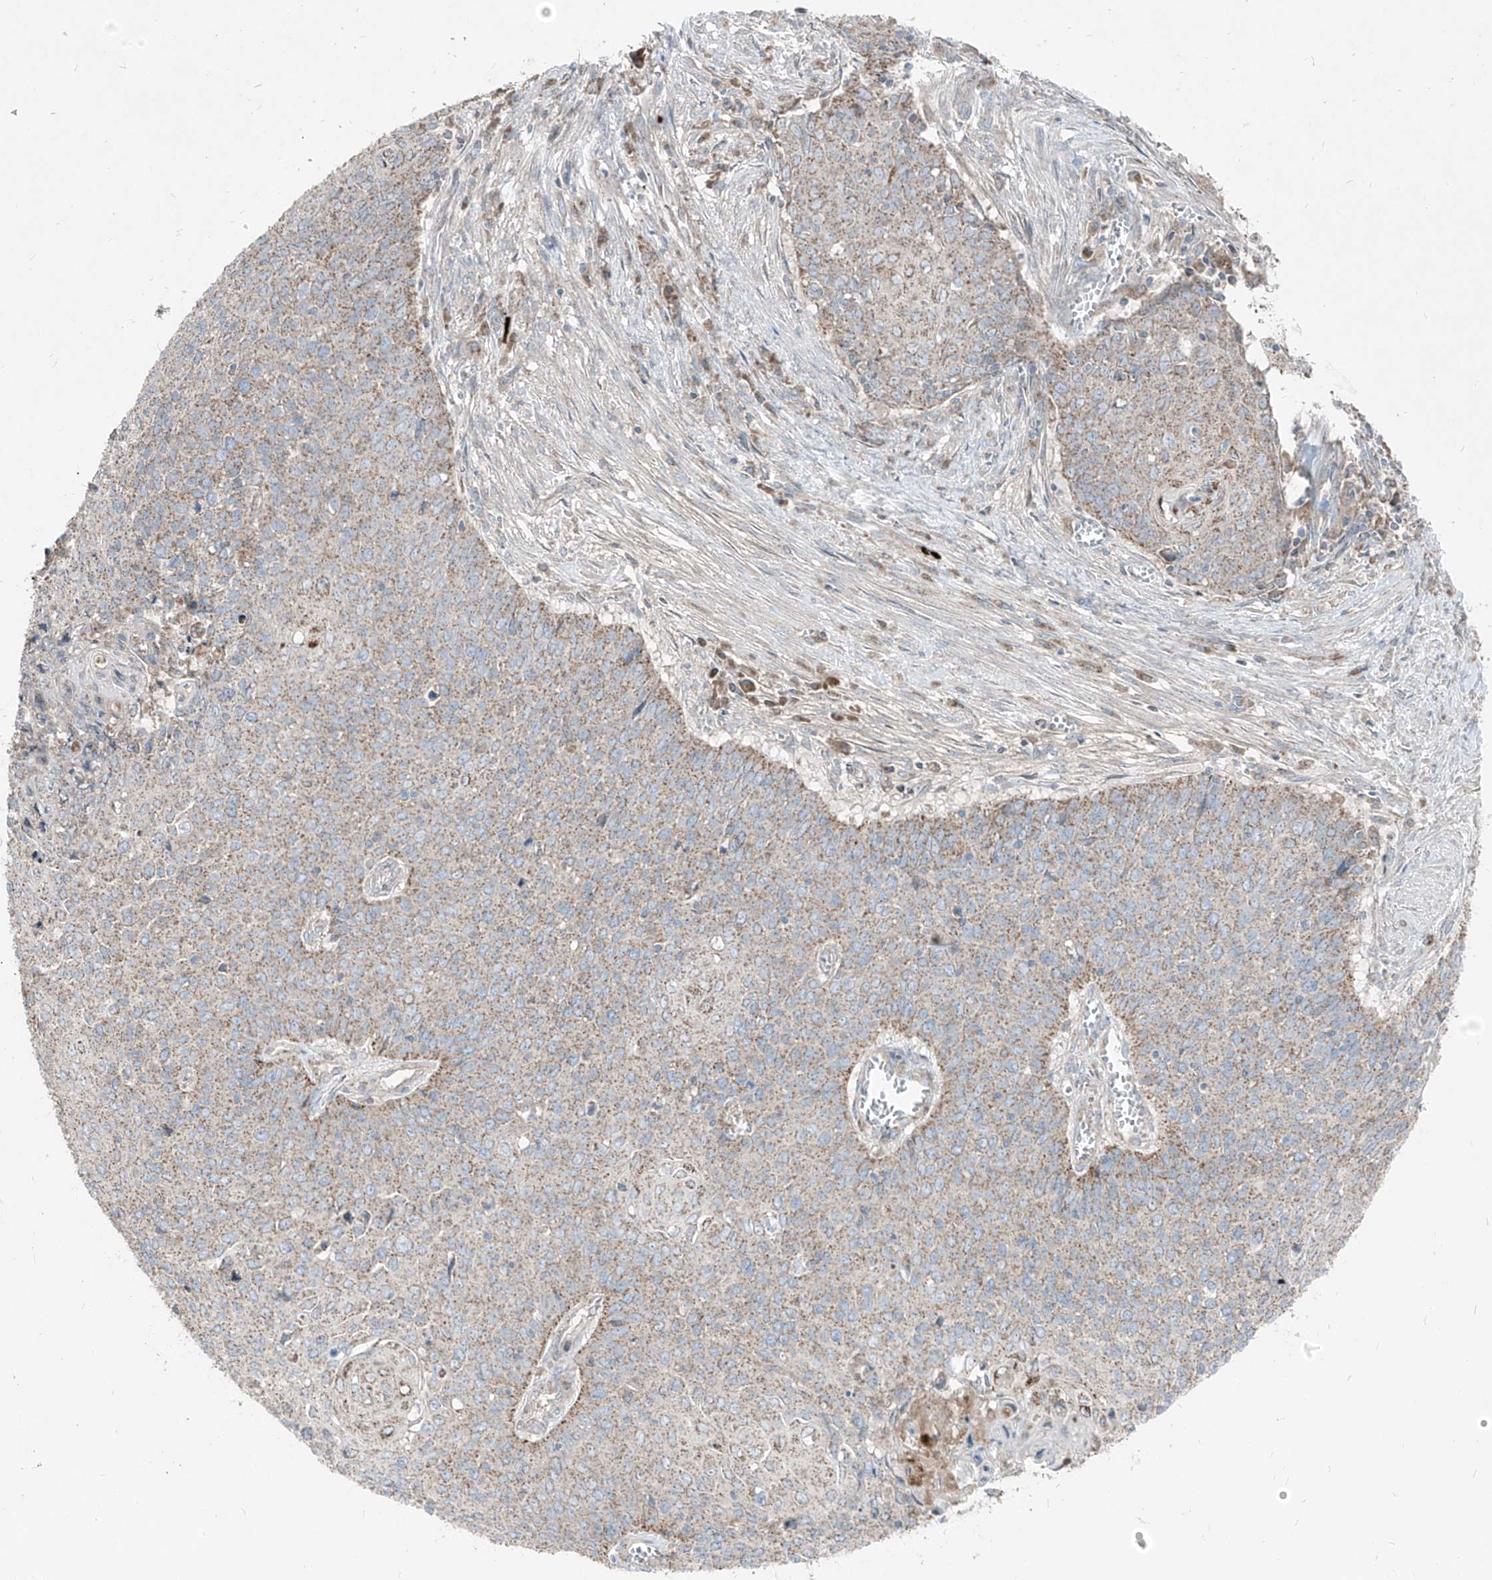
{"staining": {"intensity": "moderate", "quantity": ">75%", "location": "cytoplasmic/membranous"}, "tissue": "cervical cancer", "cell_type": "Tumor cells", "image_type": "cancer", "snomed": [{"axis": "morphology", "description": "Squamous cell carcinoma, NOS"}, {"axis": "topography", "description": "Cervix"}], "caption": "Tumor cells exhibit medium levels of moderate cytoplasmic/membranous expression in approximately >75% of cells in cervical cancer (squamous cell carcinoma). (DAB (3,3'-diaminobenzidine) = brown stain, brightfield microscopy at high magnification).", "gene": "ABCD3", "patient": {"sex": "female", "age": 39}}